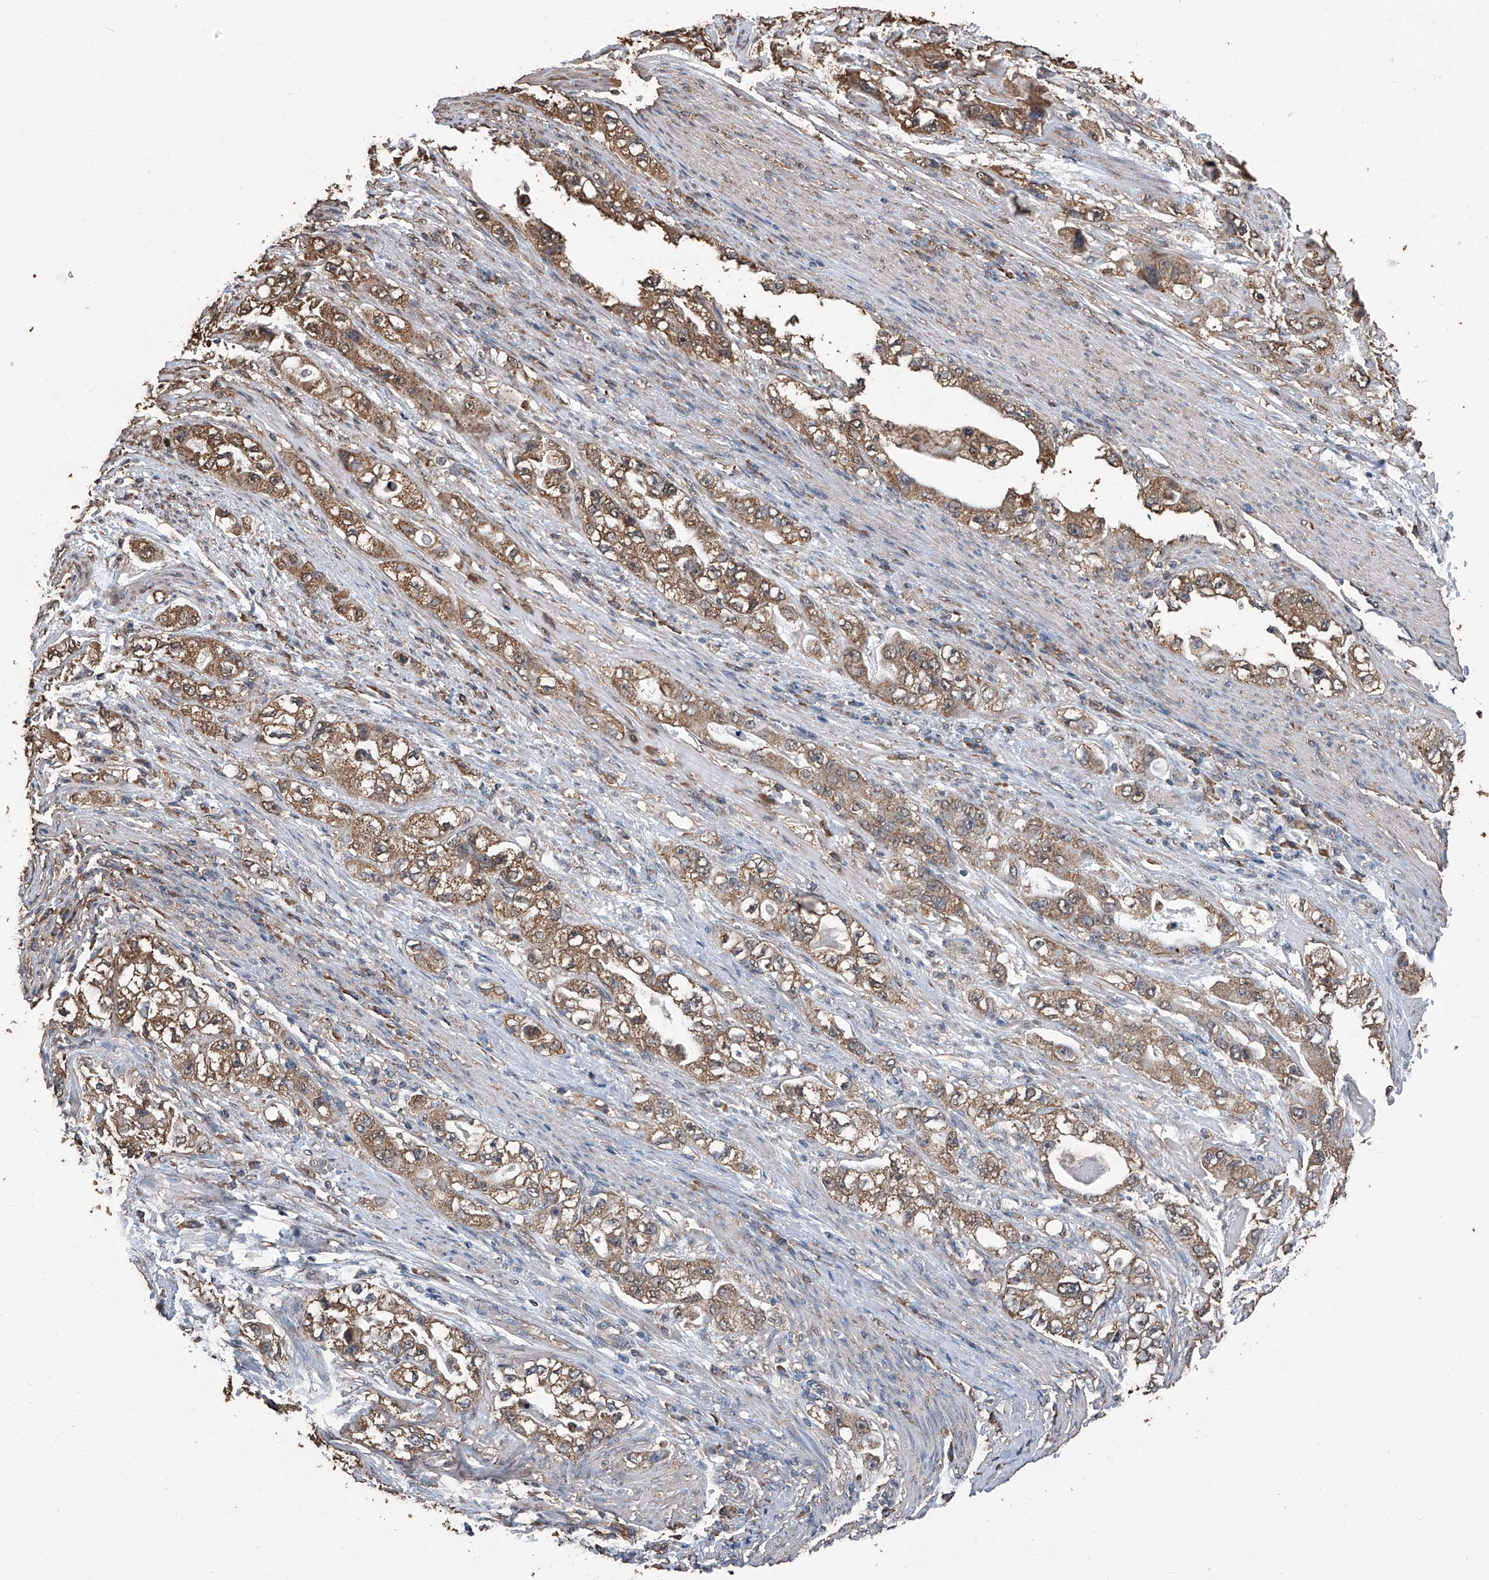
{"staining": {"intensity": "moderate", "quantity": ">75%", "location": "cytoplasmic/membranous"}, "tissue": "stomach cancer", "cell_type": "Tumor cells", "image_type": "cancer", "snomed": [{"axis": "morphology", "description": "Adenocarcinoma, NOS"}, {"axis": "topography", "description": "Stomach, lower"}], "caption": "About >75% of tumor cells in adenocarcinoma (stomach) display moderate cytoplasmic/membranous protein positivity as visualized by brown immunohistochemical staining.", "gene": "STARD7", "patient": {"sex": "female", "age": 93}}